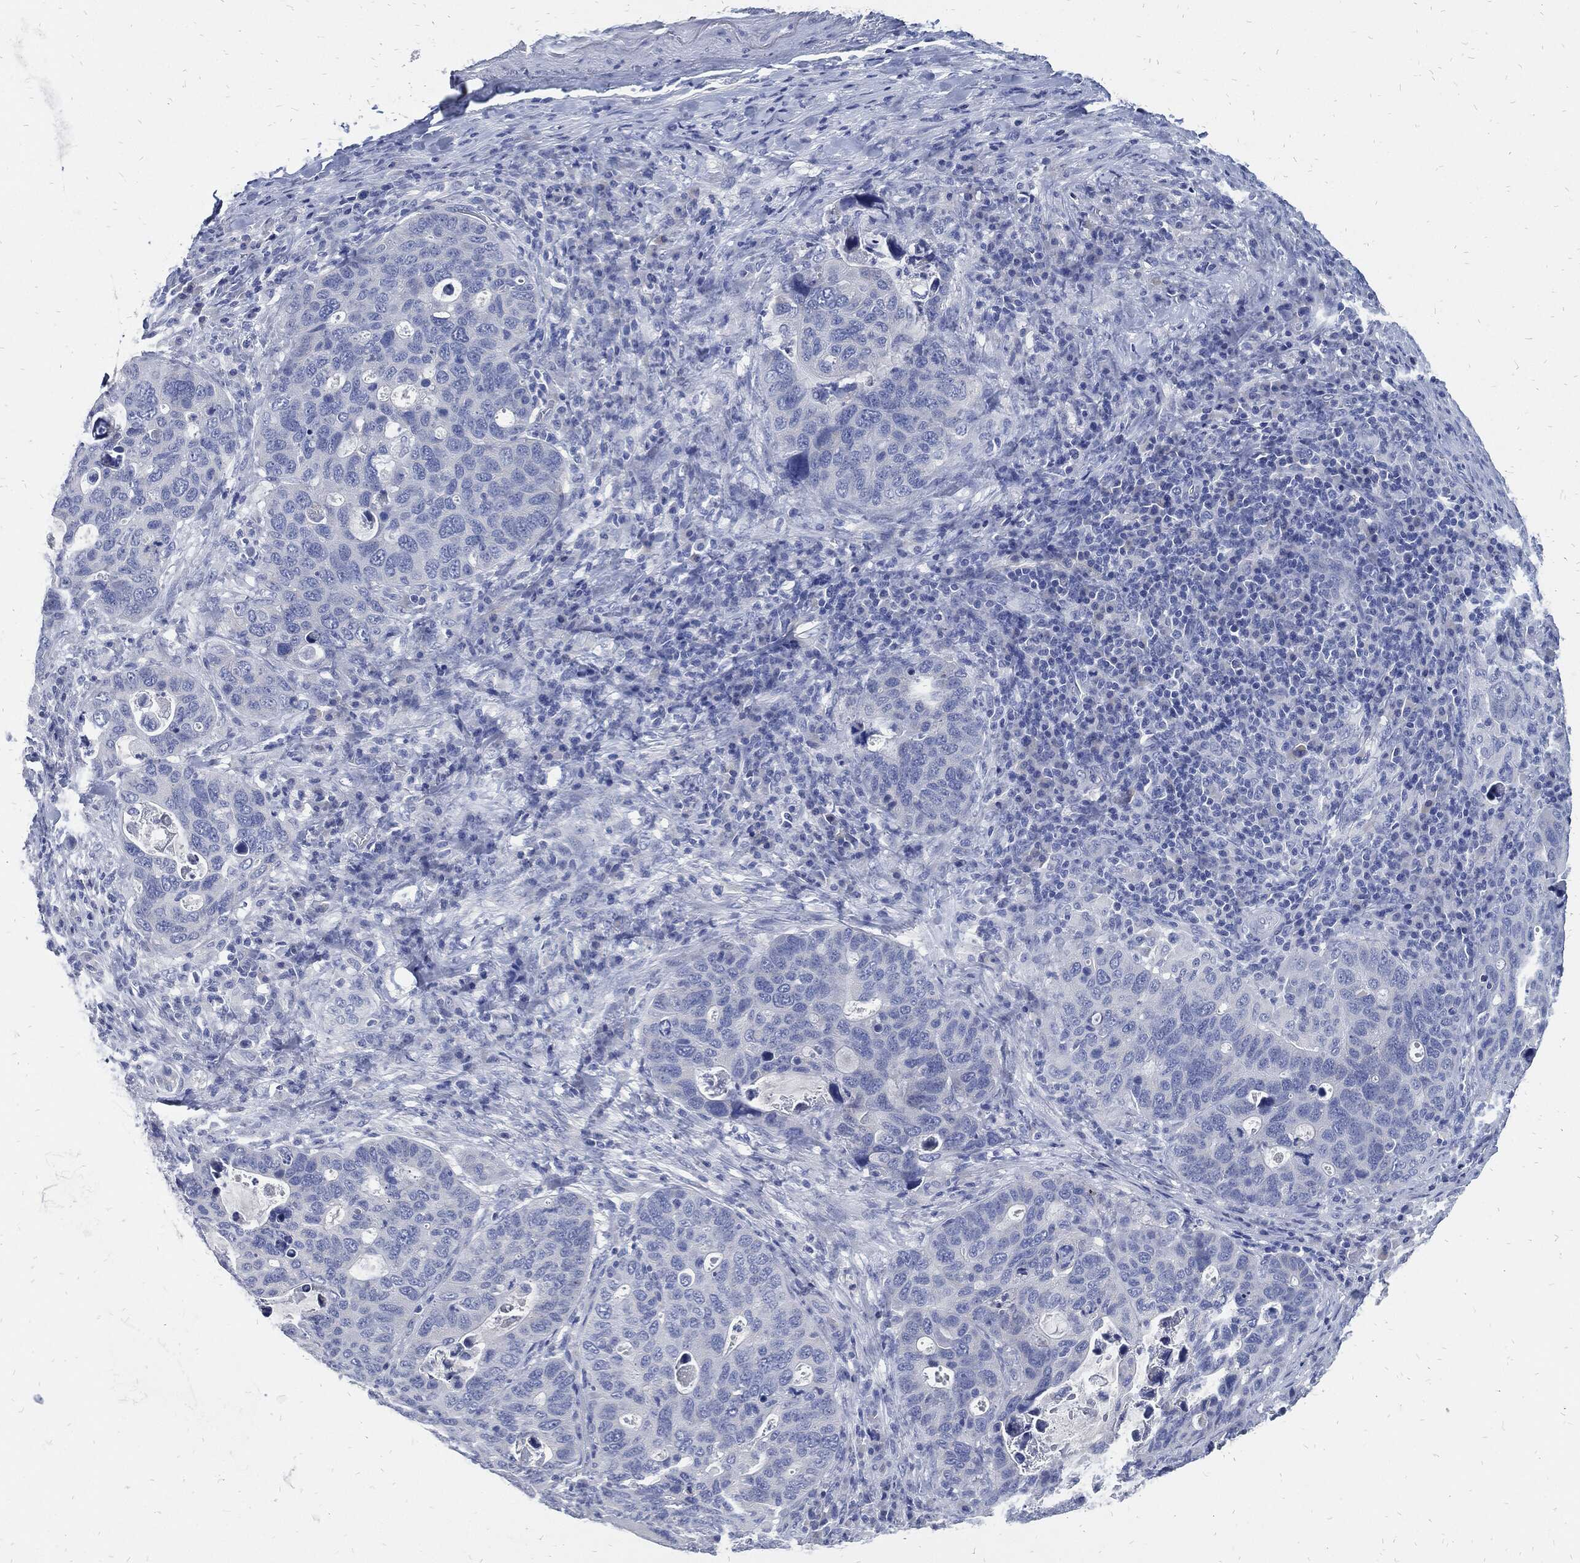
{"staining": {"intensity": "negative", "quantity": "none", "location": "none"}, "tissue": "stomach cancer", "cell_type": "Tumor cells", "image_type": "cancer", "snomed": [{"axis": "morphology", "description": "Adenocarcinoma, NOS"}, {"axis": "topography", "description": "Stomach"}], "caption": "This is an immunohistochemistry histopathology image of stomach cancer. There is no expression in tumor cells.", "gene": "FABP4", "patient": {"sex": "male", "age": 54}}